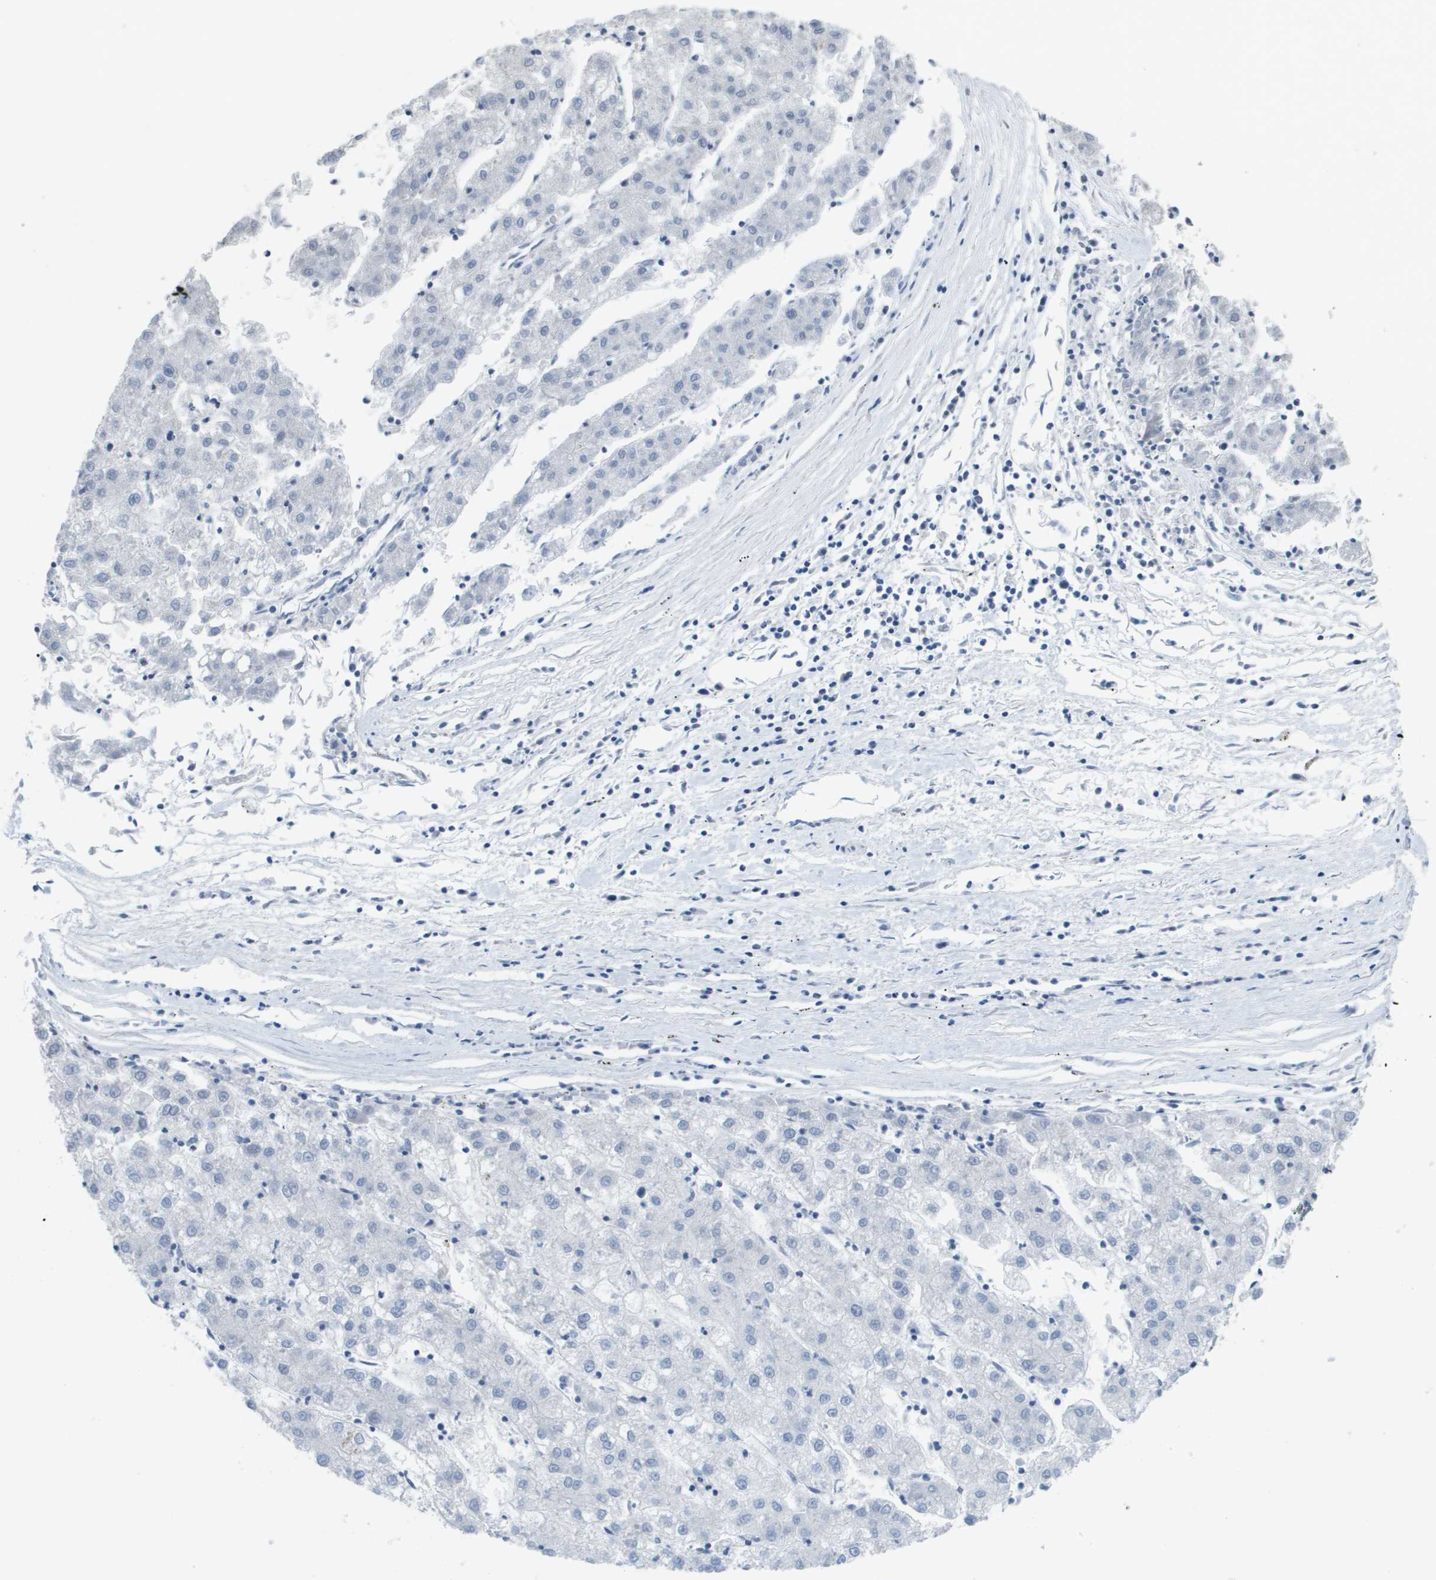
{"staining": {"intensity": "negative", "quantity": "none", "location": "none"}, "tissue": "liver cancer", "cell_type": "Tumor cells", "image_type": "cancer", "snomed": [{"axis": "morphology", "description": "Carcinoma, Hepatocellular, NOS"}, {"axis": "topography", "description": "Liver"}], "caption": "Tumor cells are negative for brown protein staining in hepatocellular carcinoma (liver).", "gene": "TMEM223", "patient": {"sex": "male", "age": 72}}